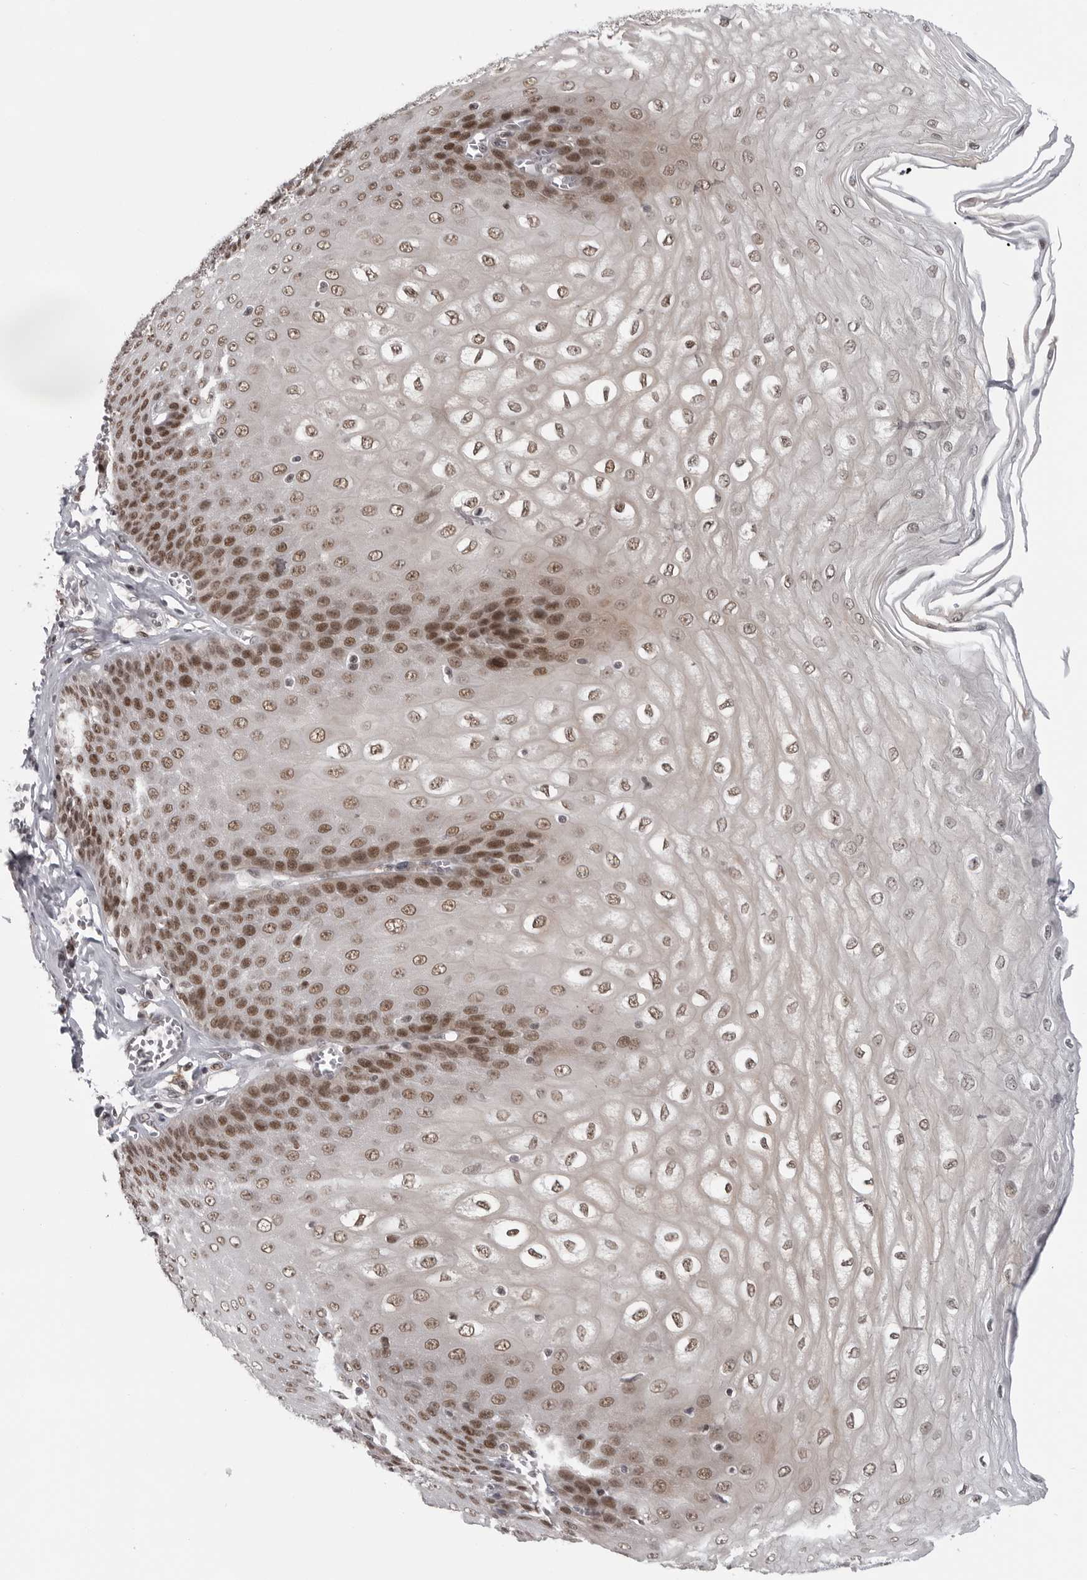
{"staining": {"intensity": "moderate", "quantity": ">75%", "location": "cytoplasmic/membranous,nuclear"}, "tissue": "esophagus", "cell_type": "Squamous epithelial cells", "image_type": "normal", "snomed": [{"axis": "morphology", "description": "Normal tissue, NOS"}, {"axis": "topography", "description": "Esophagus"}], "caption": "Esophagus stained for a protein (brown) exhibits moderate cytoplasmic/membranous,nuclear positive expression in approximately >75% of squamous epithelial cells.", "gene": "PRDM10", "patient": {"sex": "male", "age": 60}}